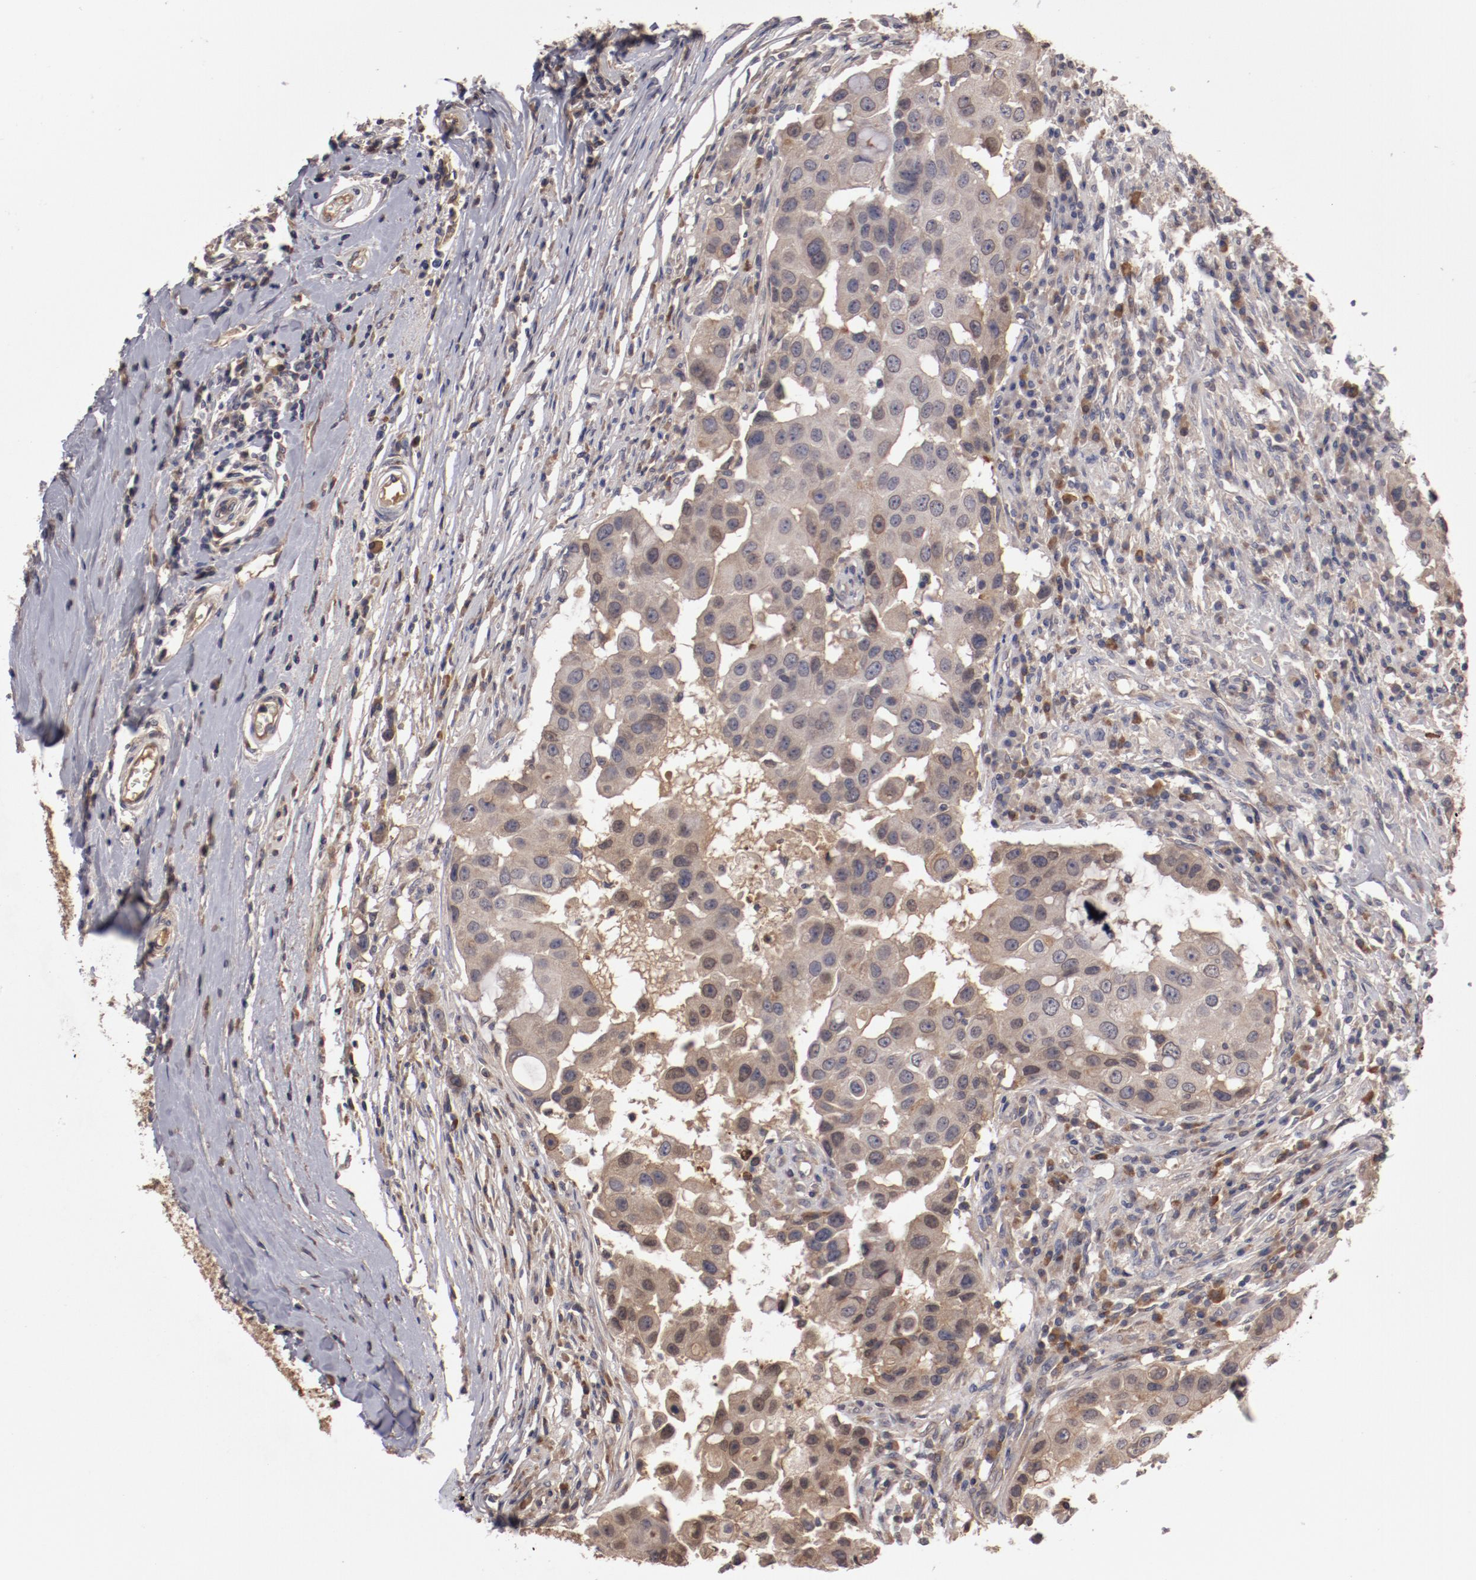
{"staining": {"intensity": "moderate", "quantity": ">75%", "location": "cytoplasmic/membranous"}, "tissue": "breast cancer", "cell_type": "Tumor cells", "image_type": "cancer", "snomed": [{"axis": "morphology", "description": "Duct carcinoma"}, {"axis": "topography", "description": "Breast"}], "caption": "There is medium levels of moderate cytoplasmic/membranous positivity in tumor cells of breast cancer (intraductal carcinoma), as demonstrated by immunohistochemical staining (brown color).", "gene": "SERPINA7", "patient": {"sex": "female", "age": 27}}